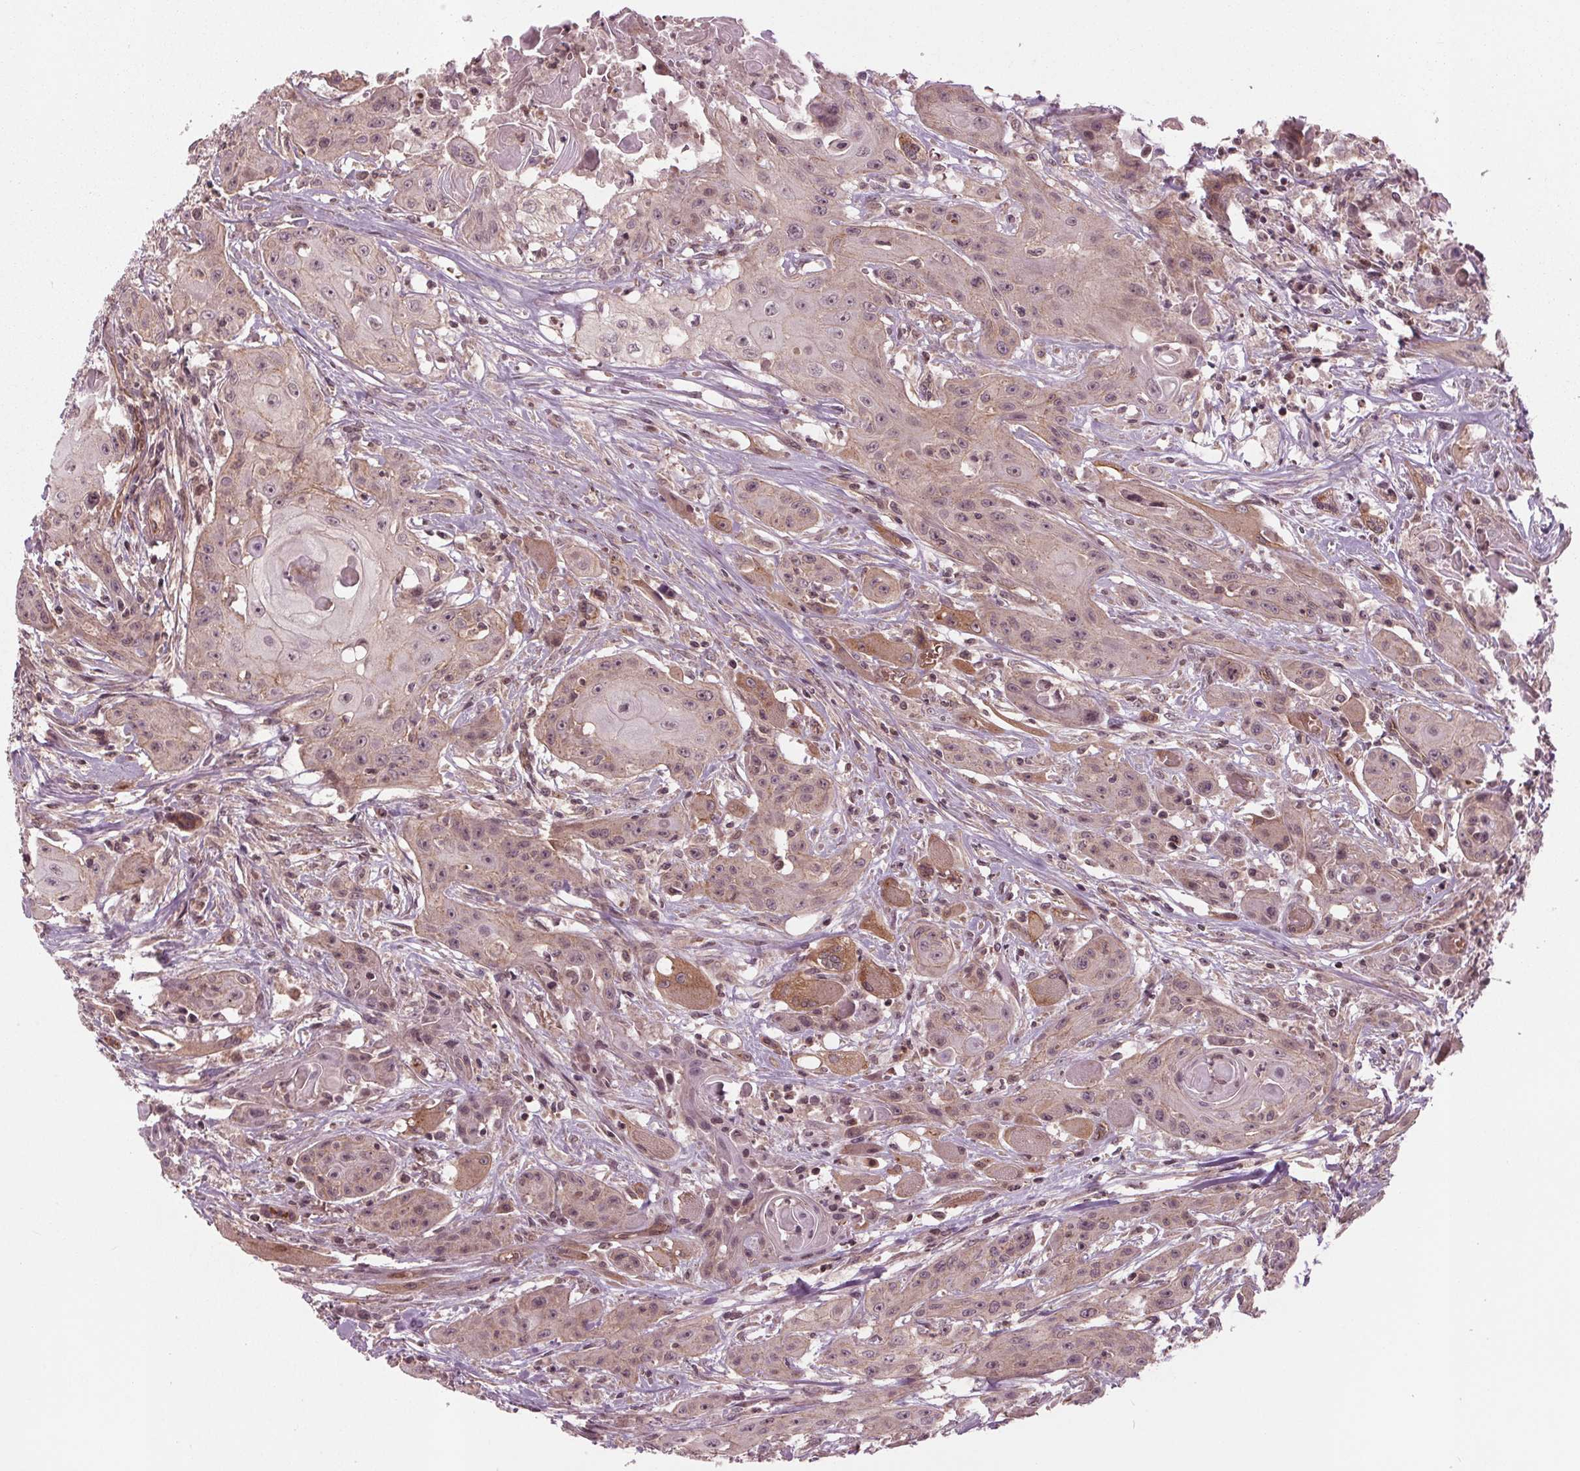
{"staining": {"intensity": "weak", "quantity": "25%-75%", "location": "cytoplasmic/membranous,nuclear"}, "tissue": "head and neck cancer", "cell_type": "Tumor cells", "image_type": "cancer", "snomed": [{"axis": "morphology", "description": "Squamous cell carcinoma, NOS"}, {"axis": "topography", "description": "Oral tissue"}, {"axis": "topography", "description": "Head-Neck"}, {"axis": "topography", "description": "Neck, NOS"}], "caption": "Immunohistochemical staining of head and neck cancer (squamous cell carcinoma) reveals low levels of weak cytoplasmic/membranous and nuclear protein expression in approximately 25%-75% of tumor cells. The staining was performed using DAB (3,3'-diaminobenzidine) to visualize the protein expression in brown, while the nuclei were stained in blue with hematoxylin (Magnification: 20x).", "gene": "BTBD1", "patient": {"sex": "female", "age": 55}}